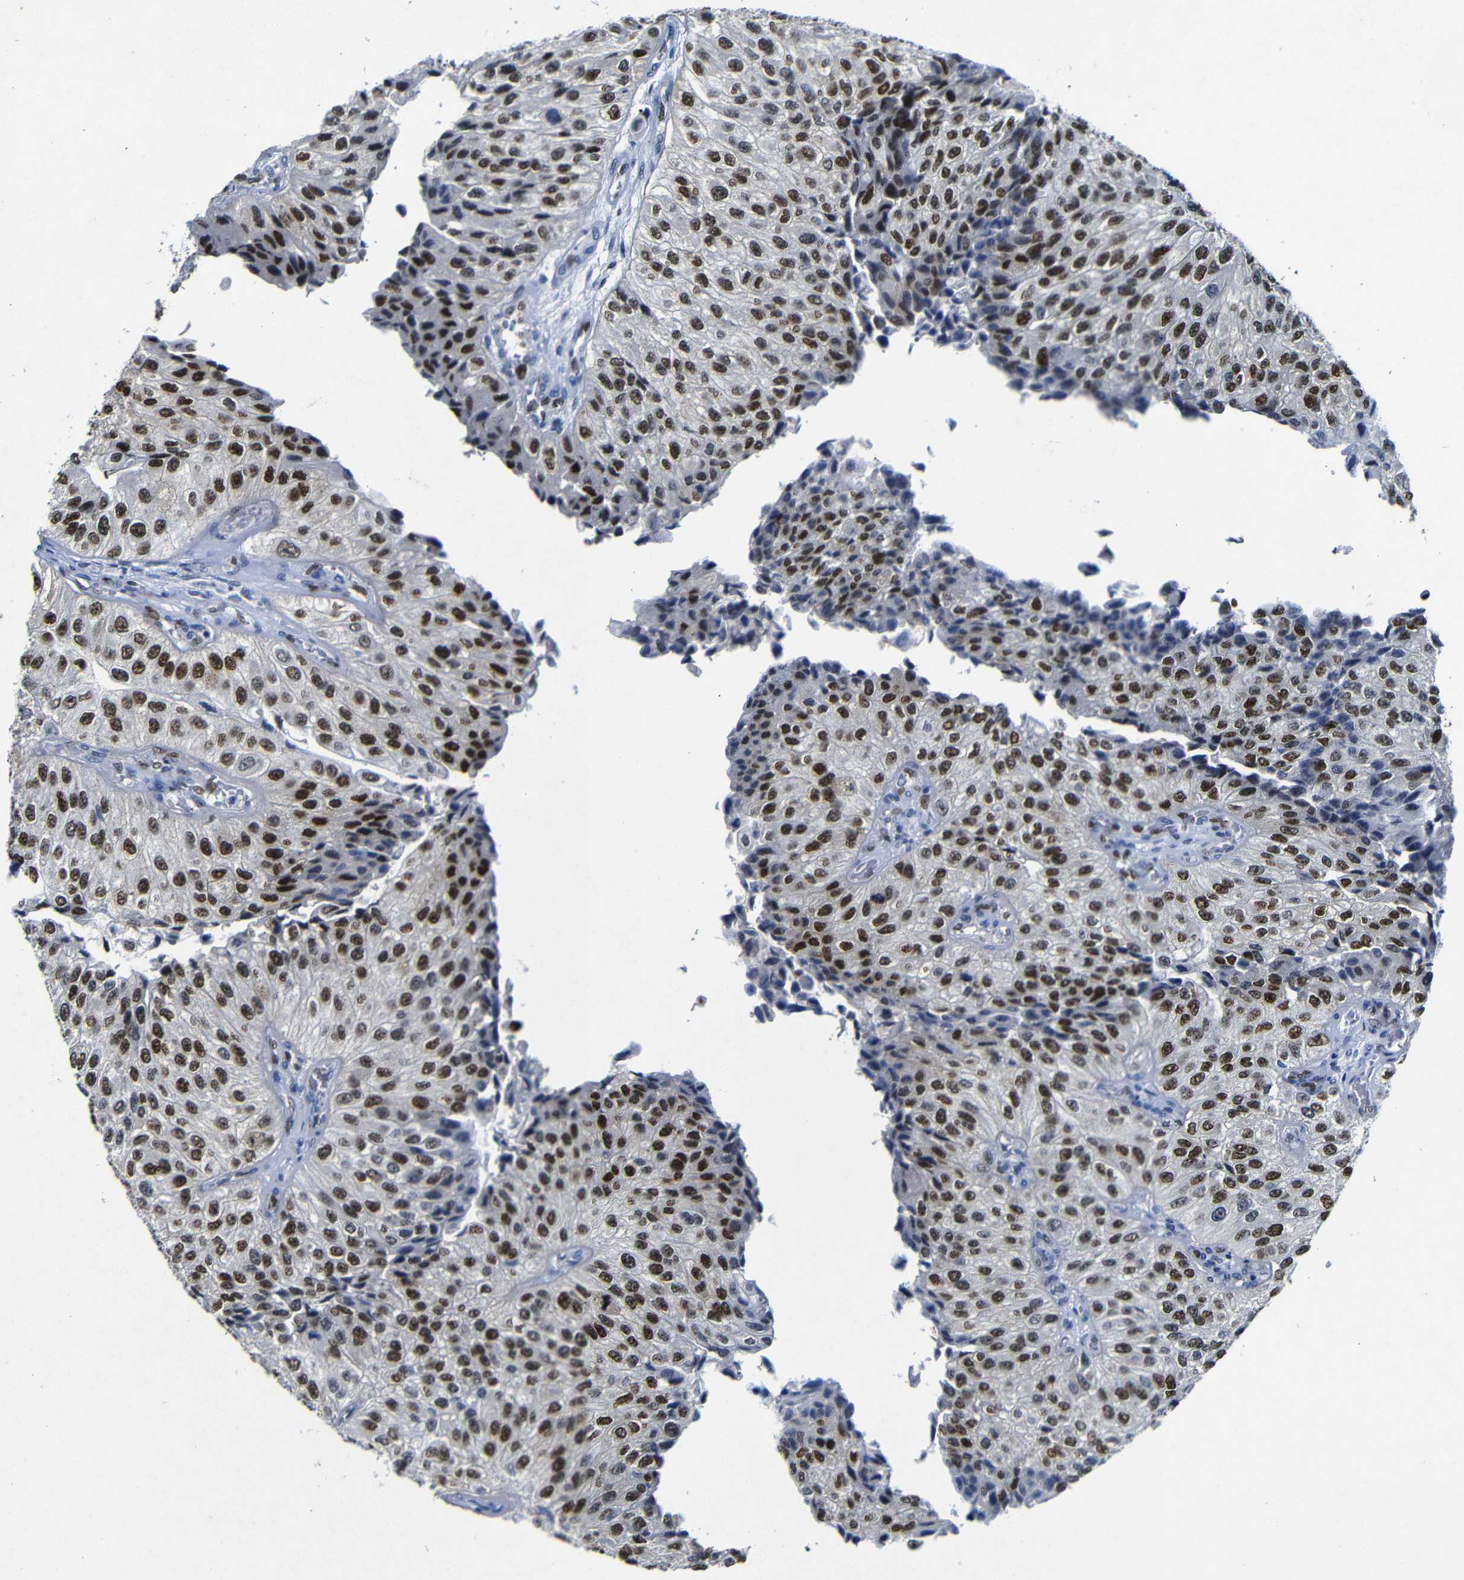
{"staining": {"intensity": "strong", "quantity": "25%-75%", "location": "nuclear"}, "tissue": "urothelial cancer", "cell_type": "Tumor cells", "image_type": "cancer", "snomed": [{"axis": "morphology", "description": "Urothelial carcinoma, High grade"}, {"axis": "topography", "description": "Kidney"}, {"axis": "topography", "description": "Urinary bladder"}], "caption": "The micrograph exhibits staining of urothelial carcinoma (high-grade), revealing strong nuclear protein staining (brown color) within tumor cells. (IHC, brightfield microscopy, high magnification).", "gene": "FOSL2", "patient": {"sex": "male", "age": 77}}